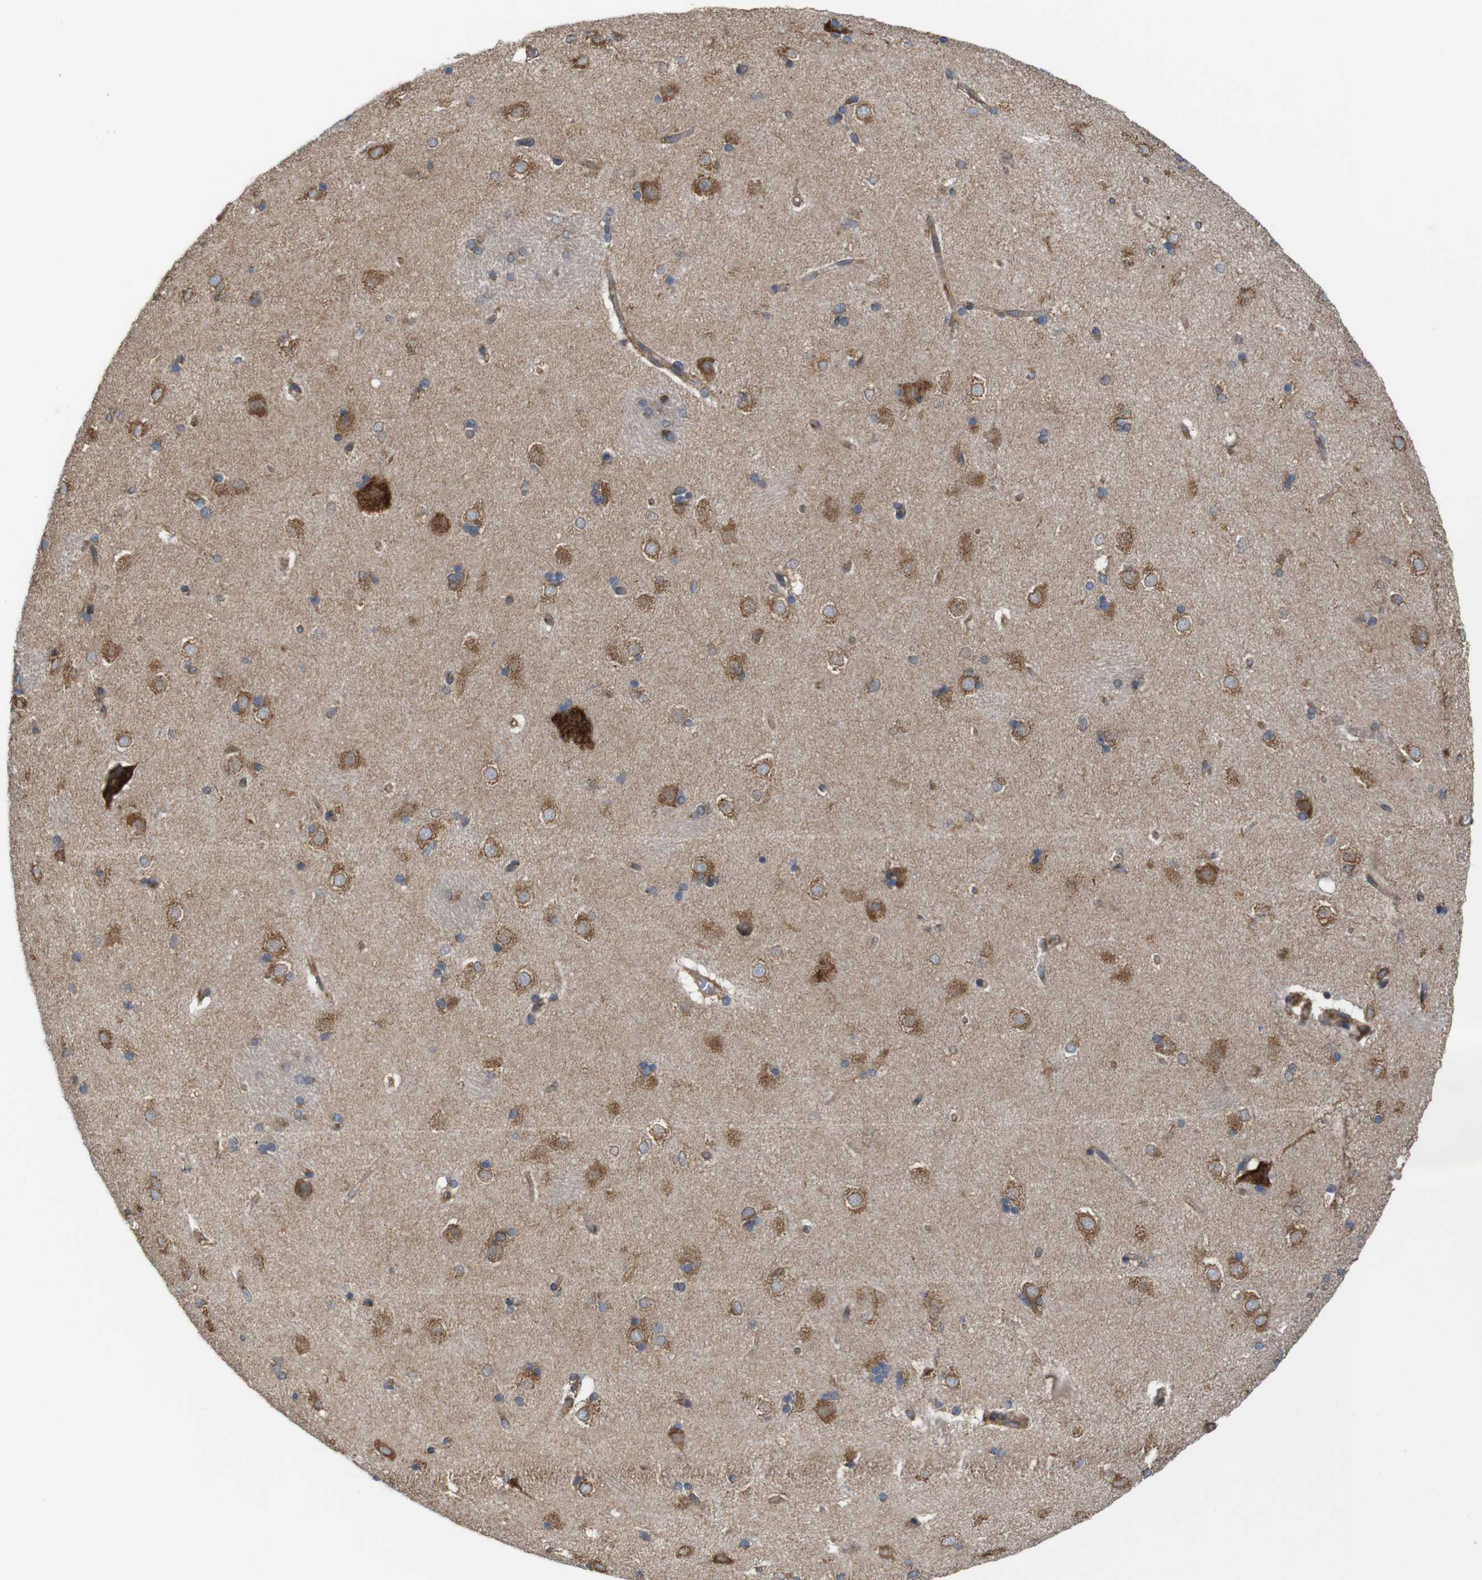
{"staining": {"intensity": "weak", "quantity": "<25%", "location": "cytoplasmic/membranous"}, "tissue": "caudate", "cell_type": "Glial cells", "image_type": "normal", "snomed": [{"axis": "morphology", "description": "Normal tissue, NOS"}, {"axis": "topography", "description": "Lateral ventricle wall"}], "caption": "Unremarkable caudate was stained to show a protein in brown. There is no significant staining in glial cells. Nuclei are stained in blue.", "gene": "UGGT1", "patient": {"sex": "female", "age": 19}}